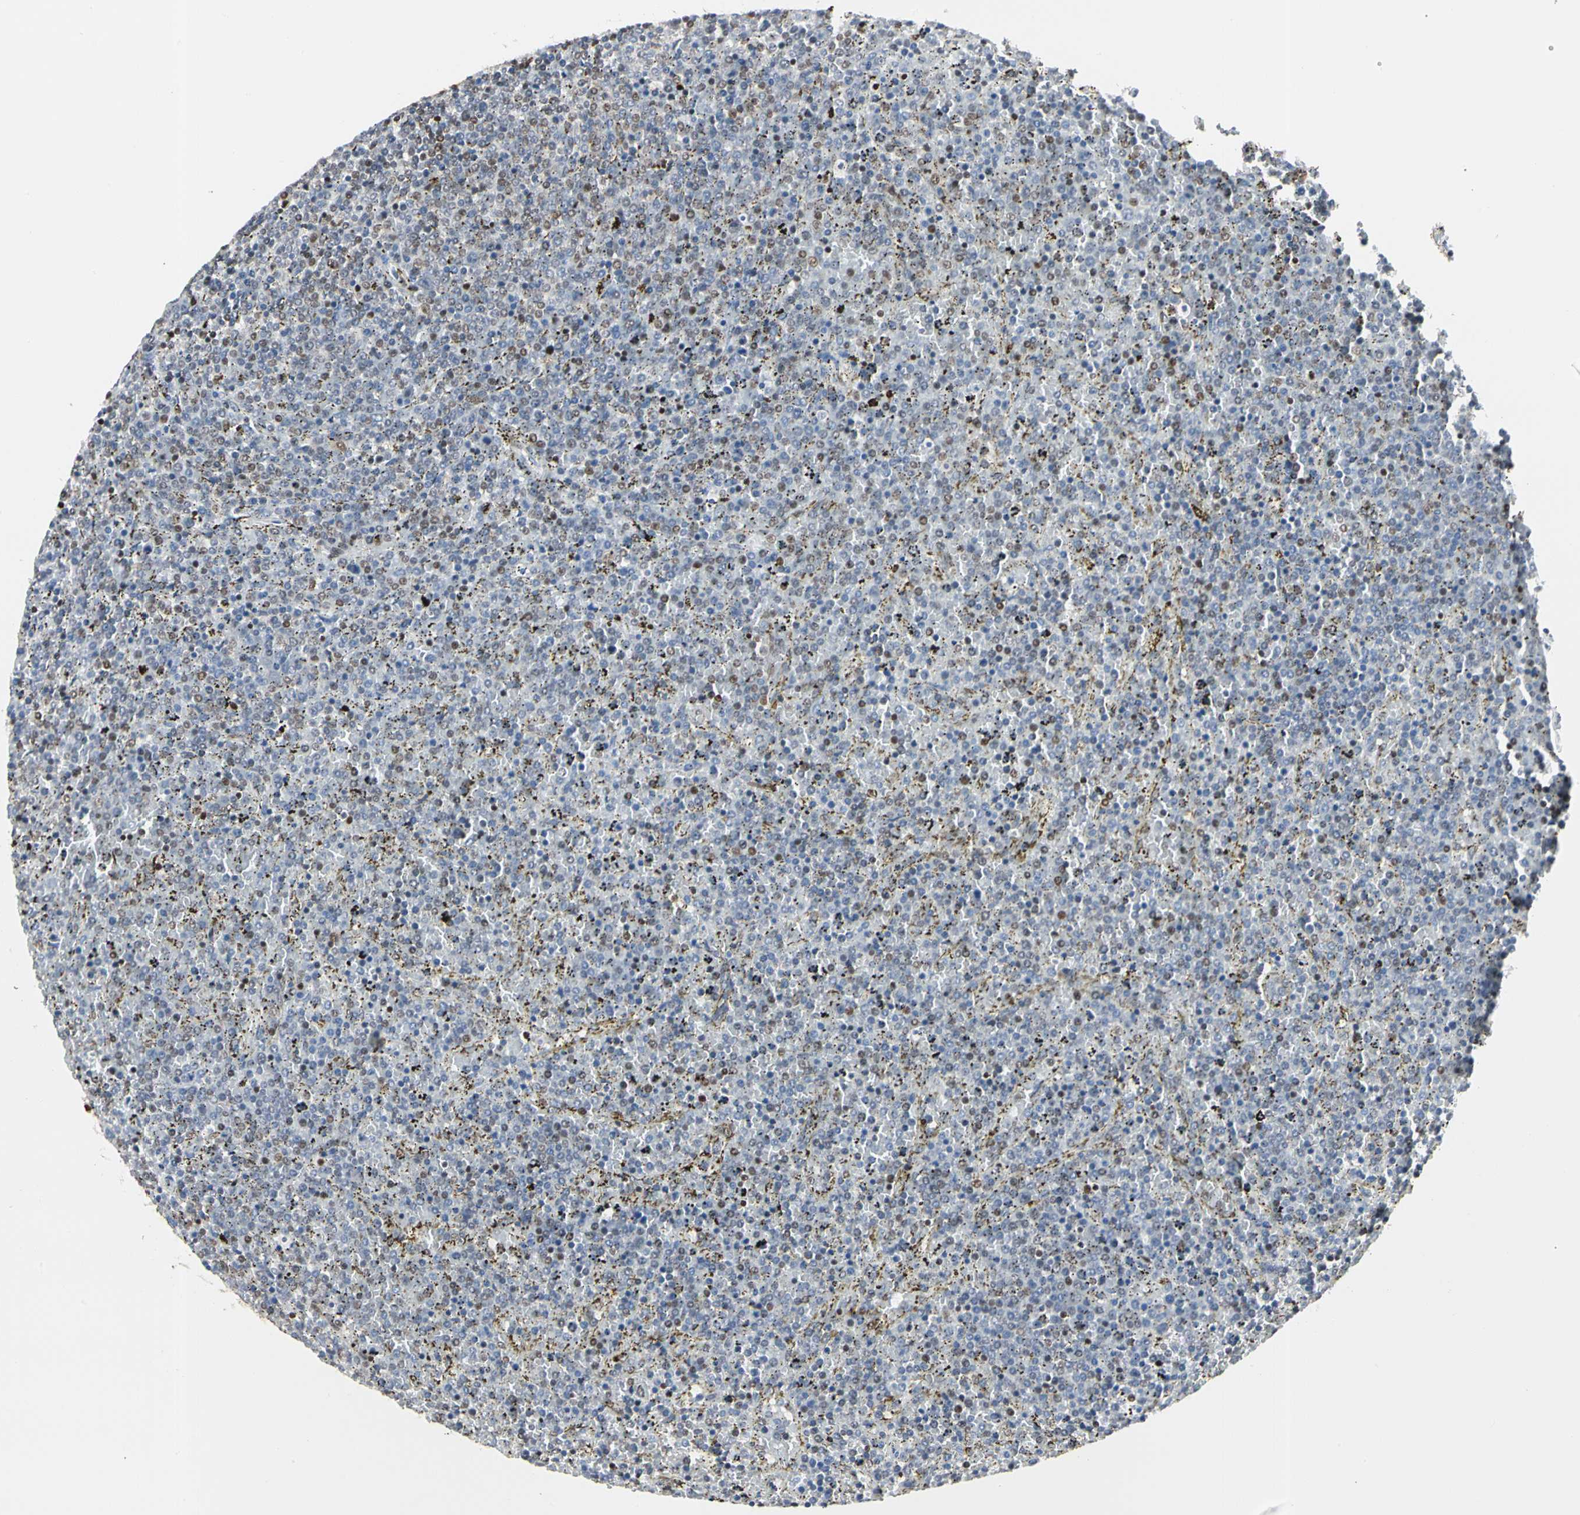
{"staining": {"intensity": "weak", "quantity": "25%-75%", "location": "nuclear"}, "tissue": "lymphoma", "cell_type": "Tumor cells", "image_type": "cancer", "snomed": [{"axis": "morphology", "description": "Malignant lymphoma, non-Hodgkin's type, Low grade"}, {"axis": "topography", "description": "Spleen"}], "caption": "Tumor cells exhibit low levels of weak nuclear positivity in approximately 25%-75% of cells in human lymphoma.", "gene": "PRMT3", "patient": {"sex": "female", "age": 77}}